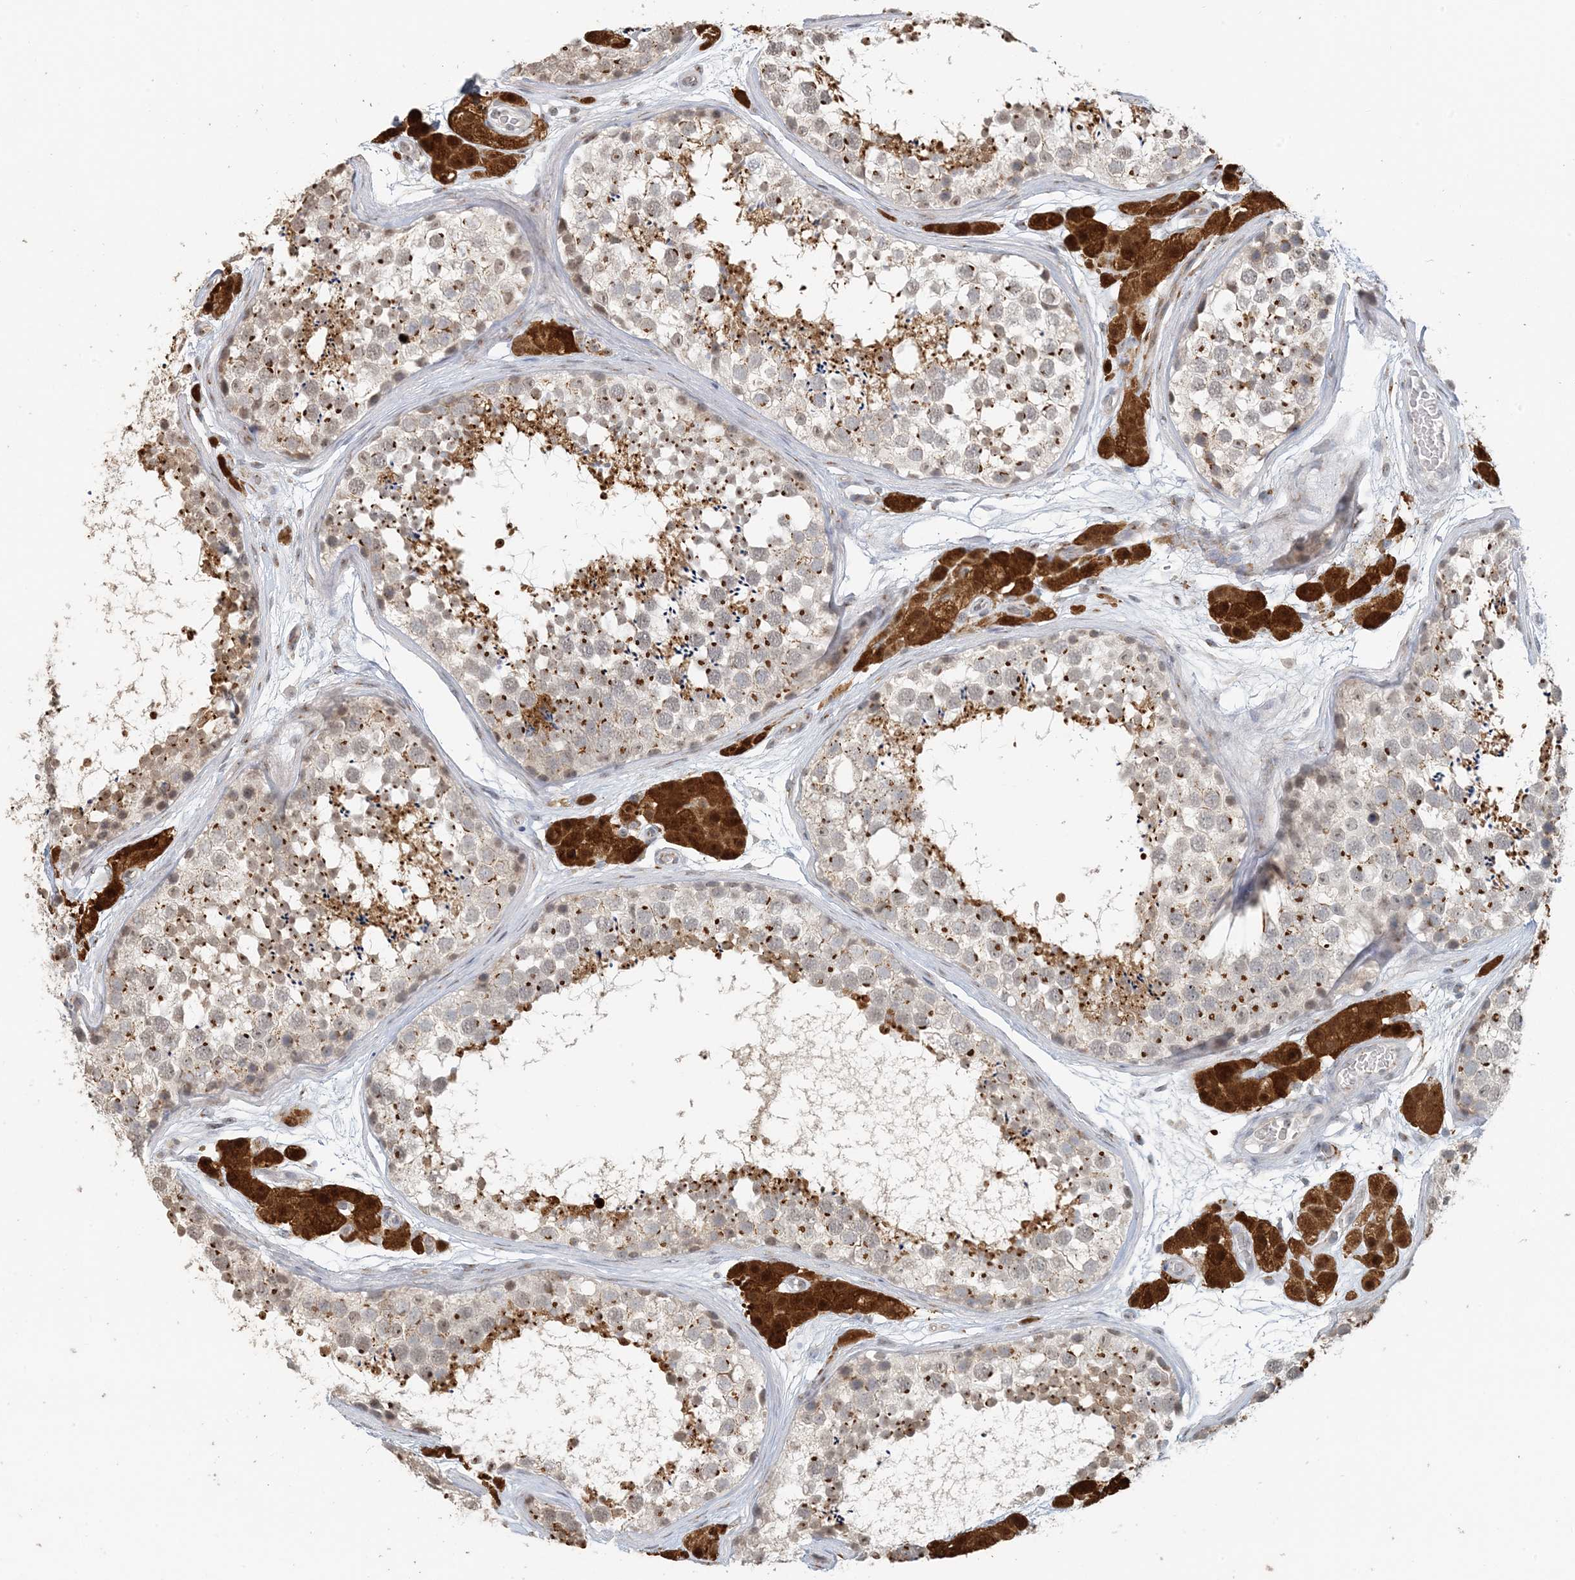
{"staining": {"intensity": "strong", "quantity": "25%-75%", "location": "cytoplasmic/membranous"}, "tissue": "testis", "cell_type": "Cells in seminiferous ducts", "image_type": "normal", "snomed": [{"axis": "morphology", "description": "Normal tissue, NOS"}, {"axis": "topography", "description": "Testis"}], "caption": "Testis stained for a protein (brown) displays strong cytoplasmic/membranous positive expression in approximately 25%-75% of cells in seminiferous ducts.", "gene": "ZCCHC4", "patient": {"sex": "male", "age": 56}}